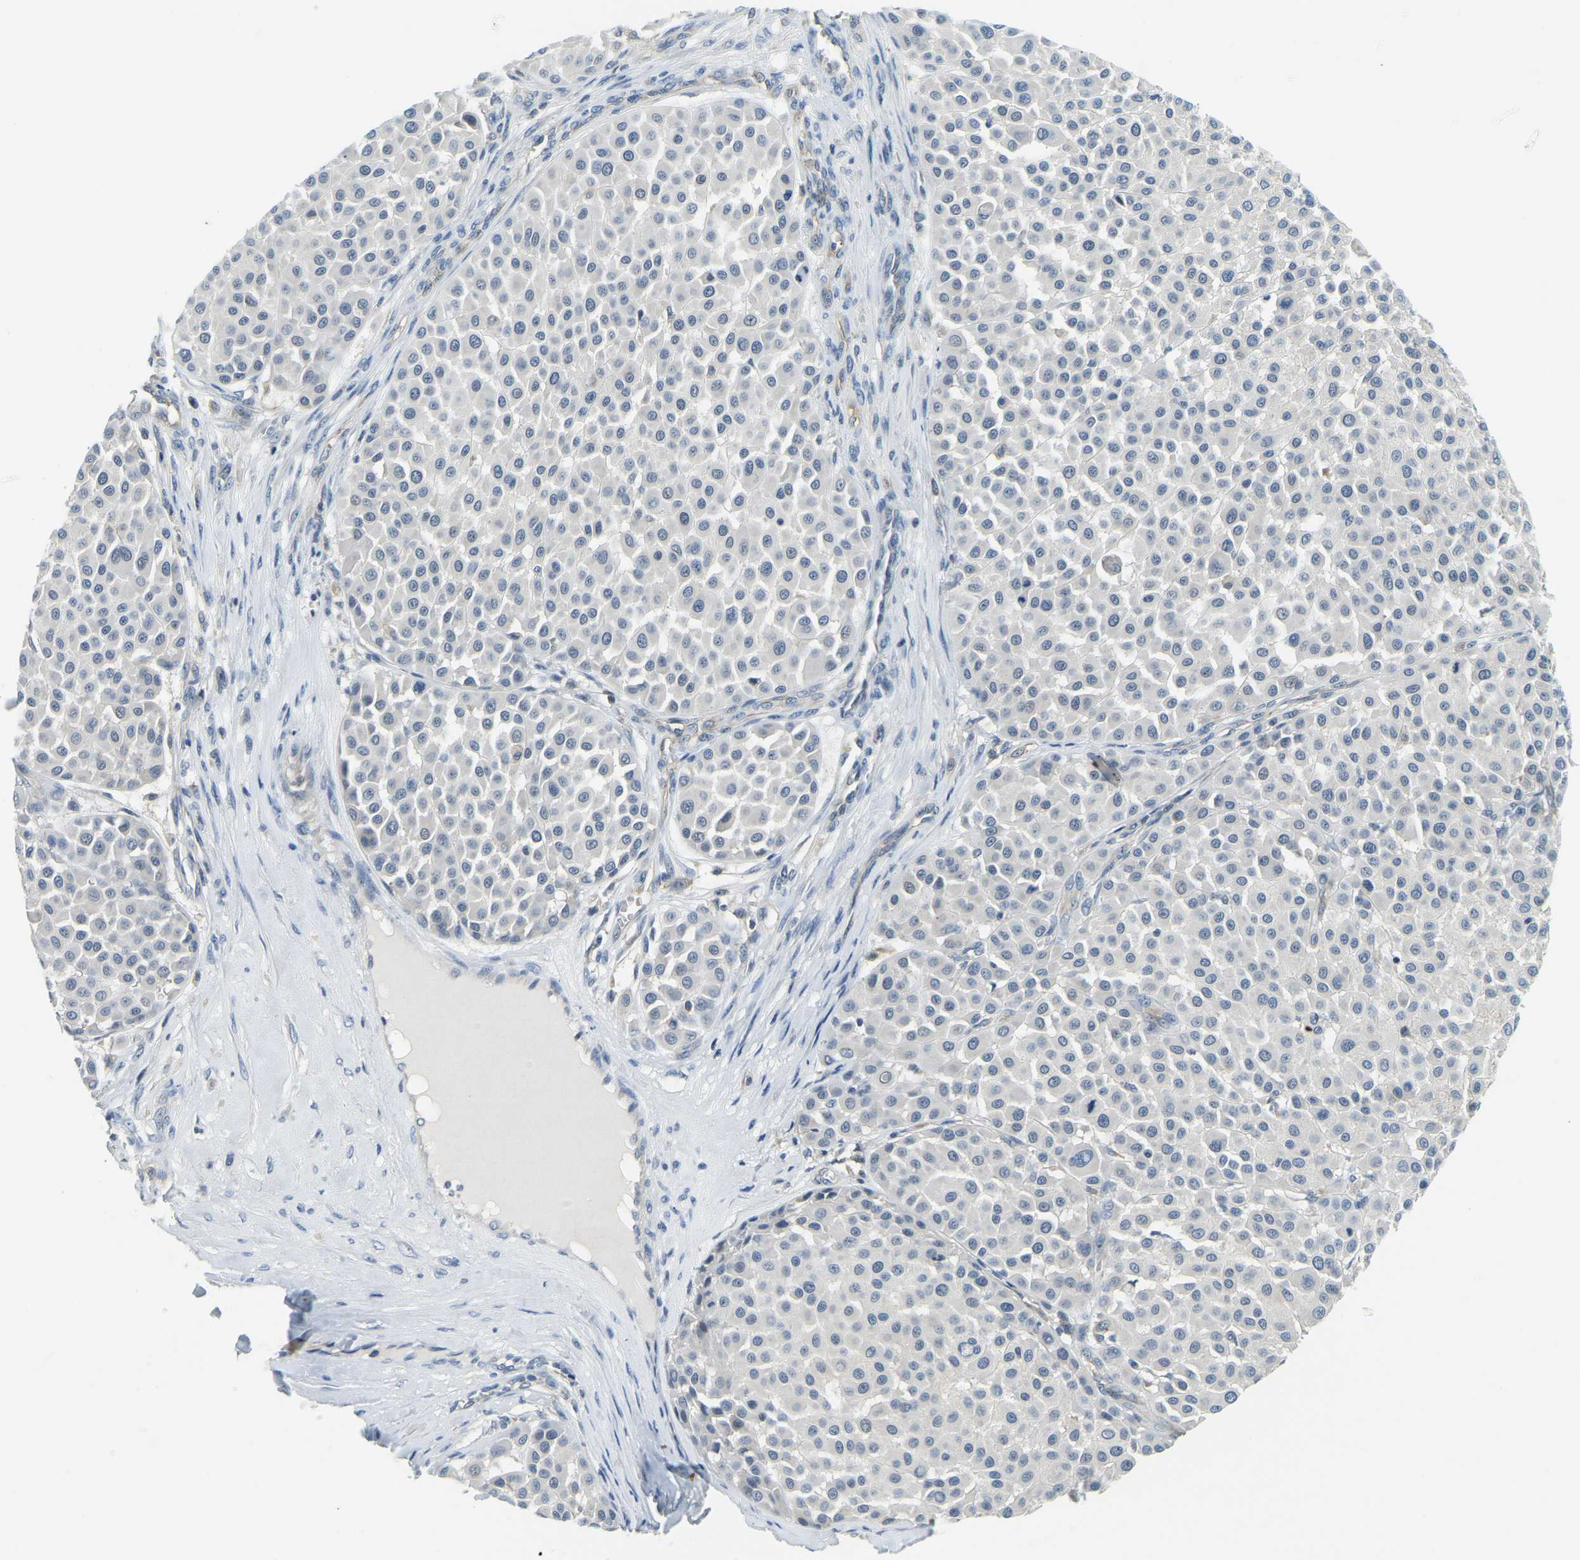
{"staining": {"intensity": "negative", "quantity": "none", "location": "none"}, "tissue": "melanoma", "cell_type": "Tumor cells", "image_type": "cancer", "snomed": [{"axis": "morphology", "description": "Malignant melanoma, Metastatic site"}, {"axis": "topography", "description": "Soft tissue"}], "caption": "High power microscopy micrograph of an immunohistochemistry (IHC) histopathology image of malignant melanoma (metastatic site), revealing no significant staining in tumor cells.", "gene": "RRP1", "patient": {"sex": "male", "age": 41}}